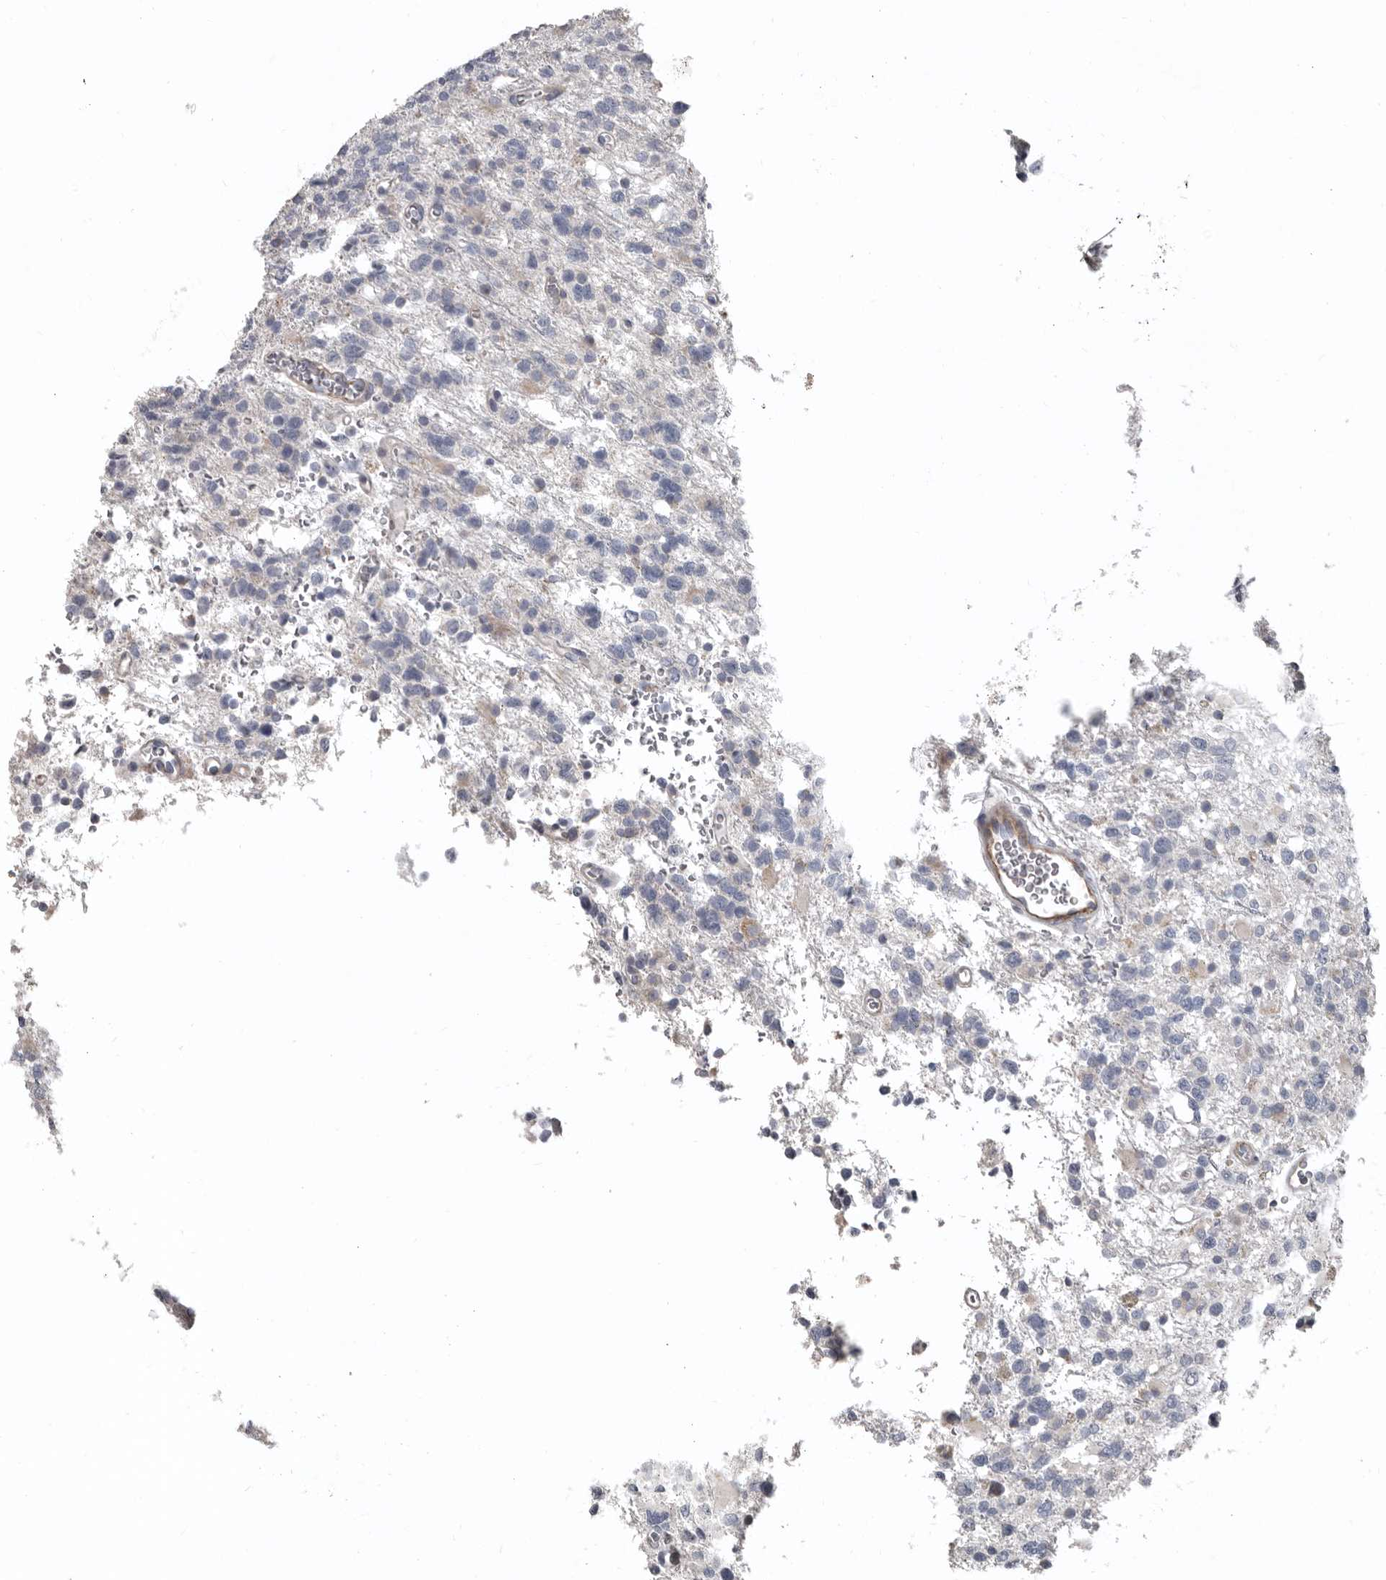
{"staining": {"intensity": "negative", "quantity": "none", "location": "none"}, "tissue": "glioma", "cell_type": "Tumor cells", "image_type": "cancer", "snomed": [{"axis": "morphology", "description": "Glioma, malignant, High grade"}, {"axis": "topography", "description": "Brain"}], "caption": "A micrograph of high-grade glioma (malignant) stained for a protein shows no brown staining in tumor cells.", "gene": "ZNF114", "patient": {"sex": "female", "age": 62}}